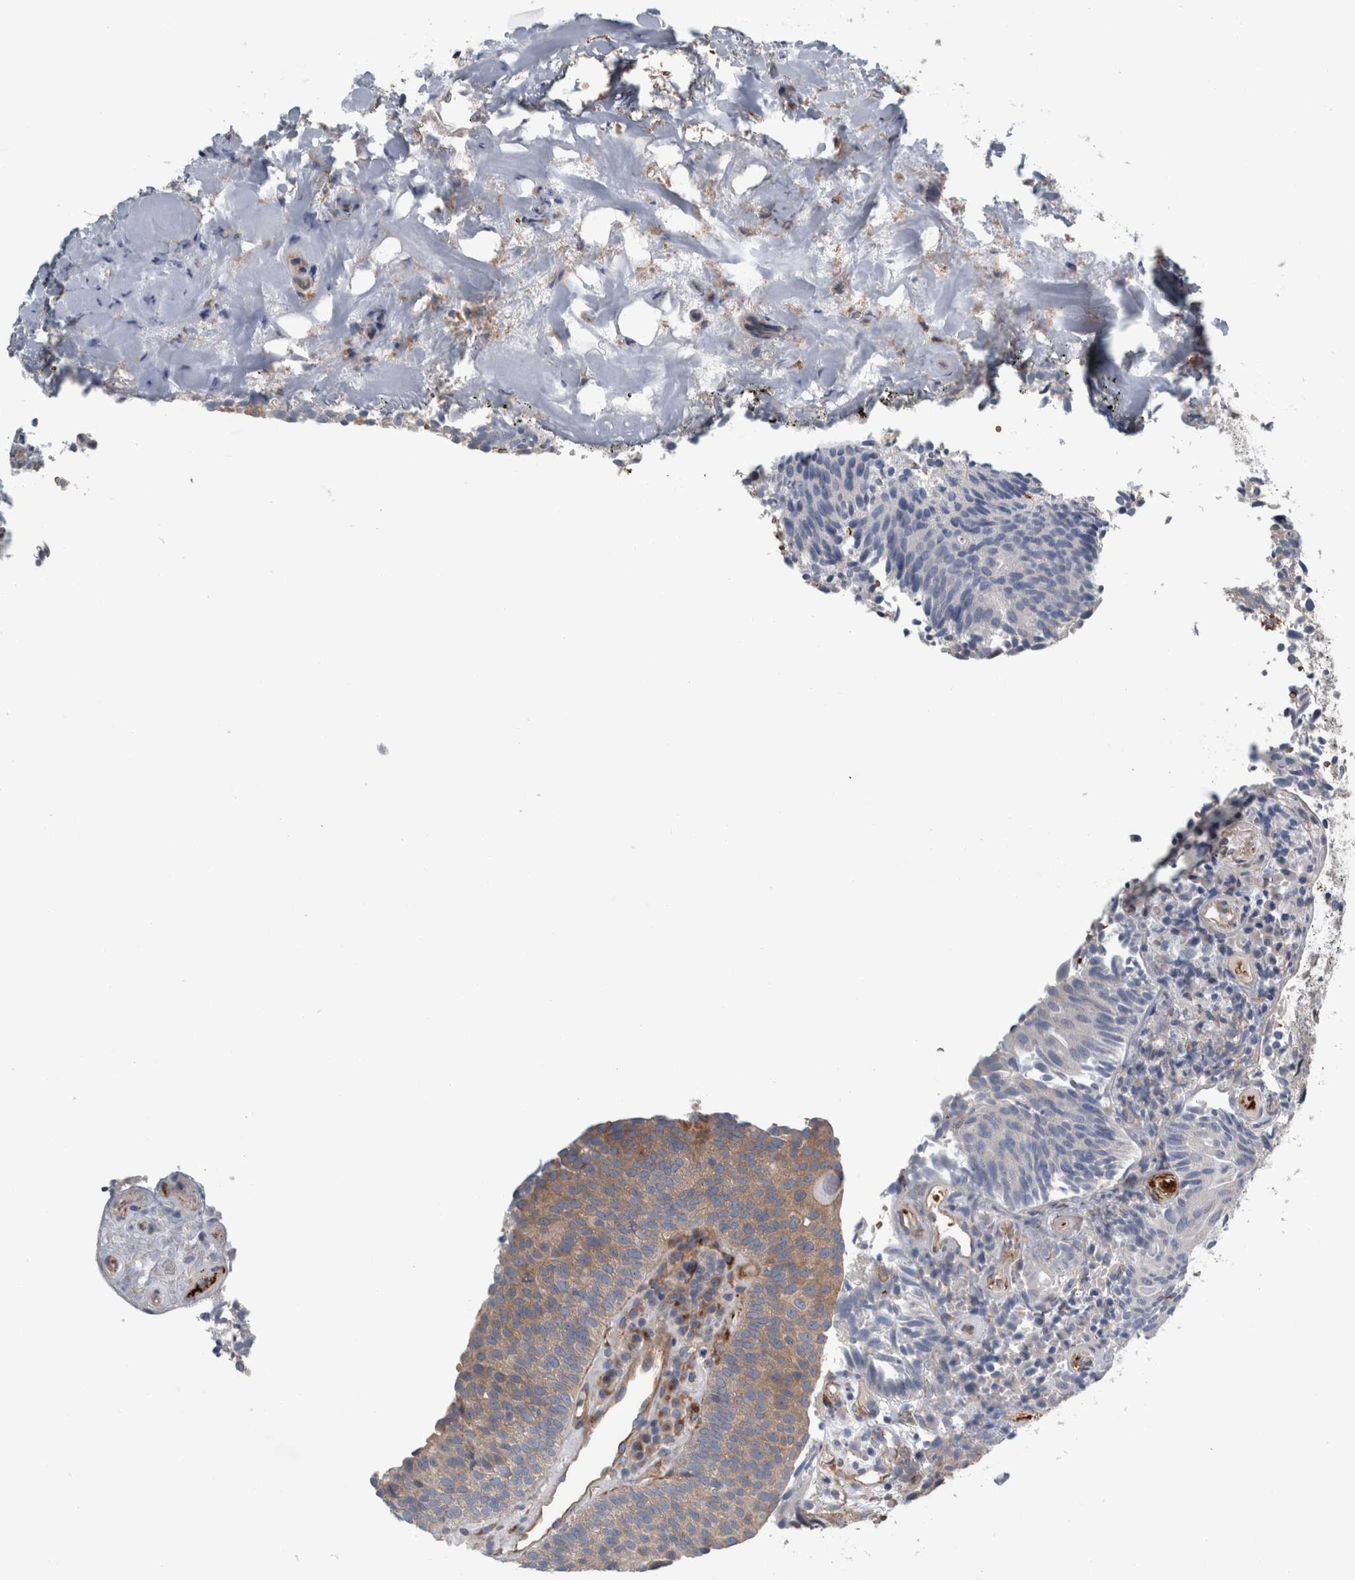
{"staining": {"intensity": "moderate", "quantity": ">75%", "location": "cytoplasmic/membranous"}, "tissue": "urothelial cancer", "cell_type": "Tumor cells", "image_type": "cancer", "snomed": [{"axis": "morphology", "description": "Urothelial carcinoma, Low grade"}, {"axis": "topography", "description": "Urinary bladder"}], "caption": "This is a photomicrograph of immunohistochemistry staining of urothelial cancer, which shows moderate staining in the cytoplasmic/membranous of tumor cells.", "gene": "GLT8D2", "patient": {"sex": "male", "age": 86}}